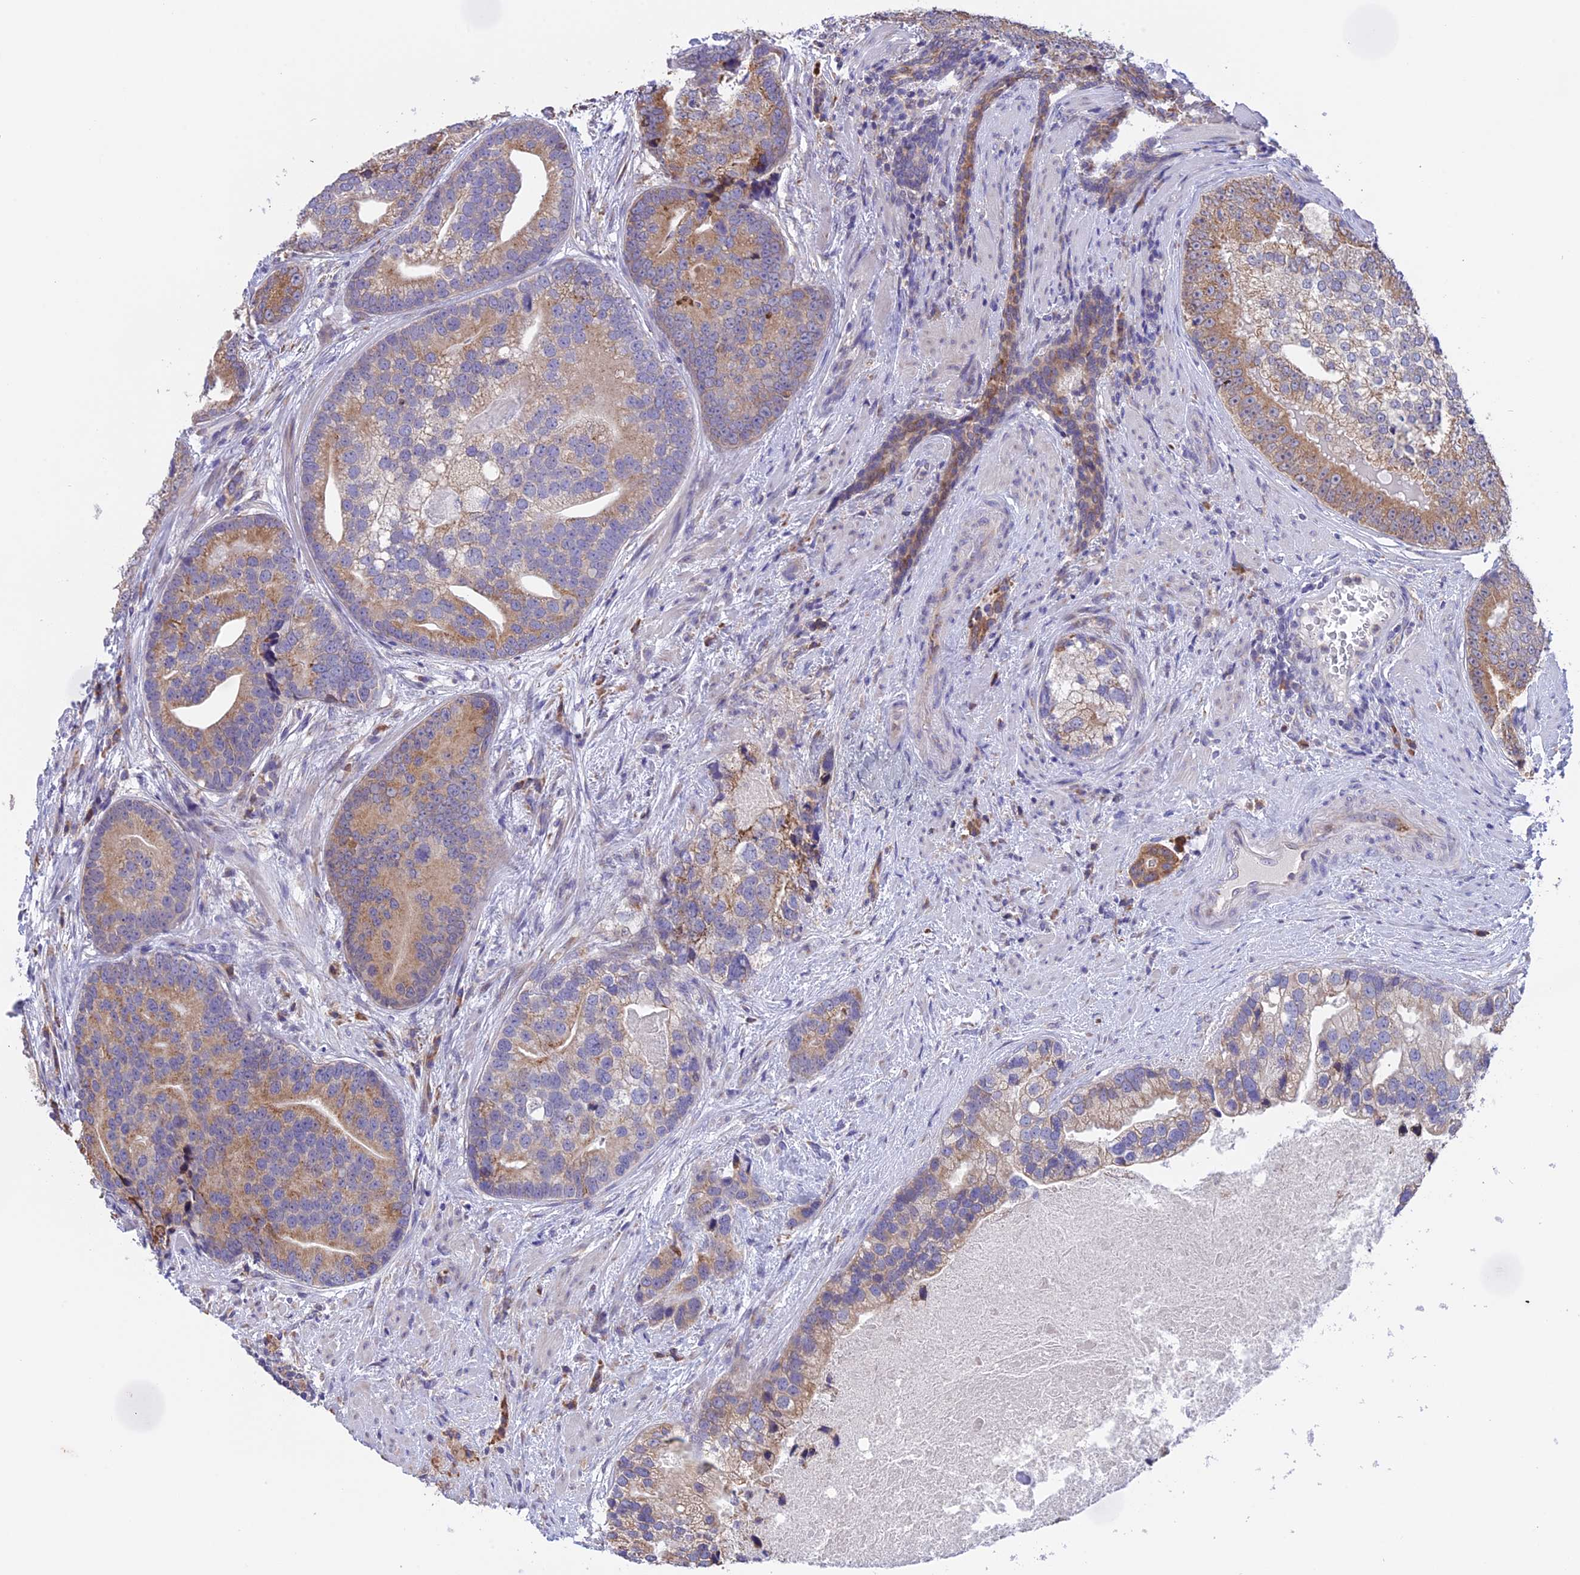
{"staining": {"intensity": "moderate", "quantity": "<25%", "location": "cytoplasmic/membranous"}, "tissue": "prostate cancer", "cell_type": "Tumor cells", "image_type": "cancer", "snomed": [{"axis": "morphology", "description": "Adenocarcinoma, High grade"}, {"axis": "topography", "description": "Prostate"}], "caption": "Prostate adenocarcinoma (high-grade) stained with a brown dye shows moderate cytoplasmic/membranous positive positivity in about <25% of tumor cells.", "gene": "DMRTA2", "patient": {"sex": "male", "age": 62}}